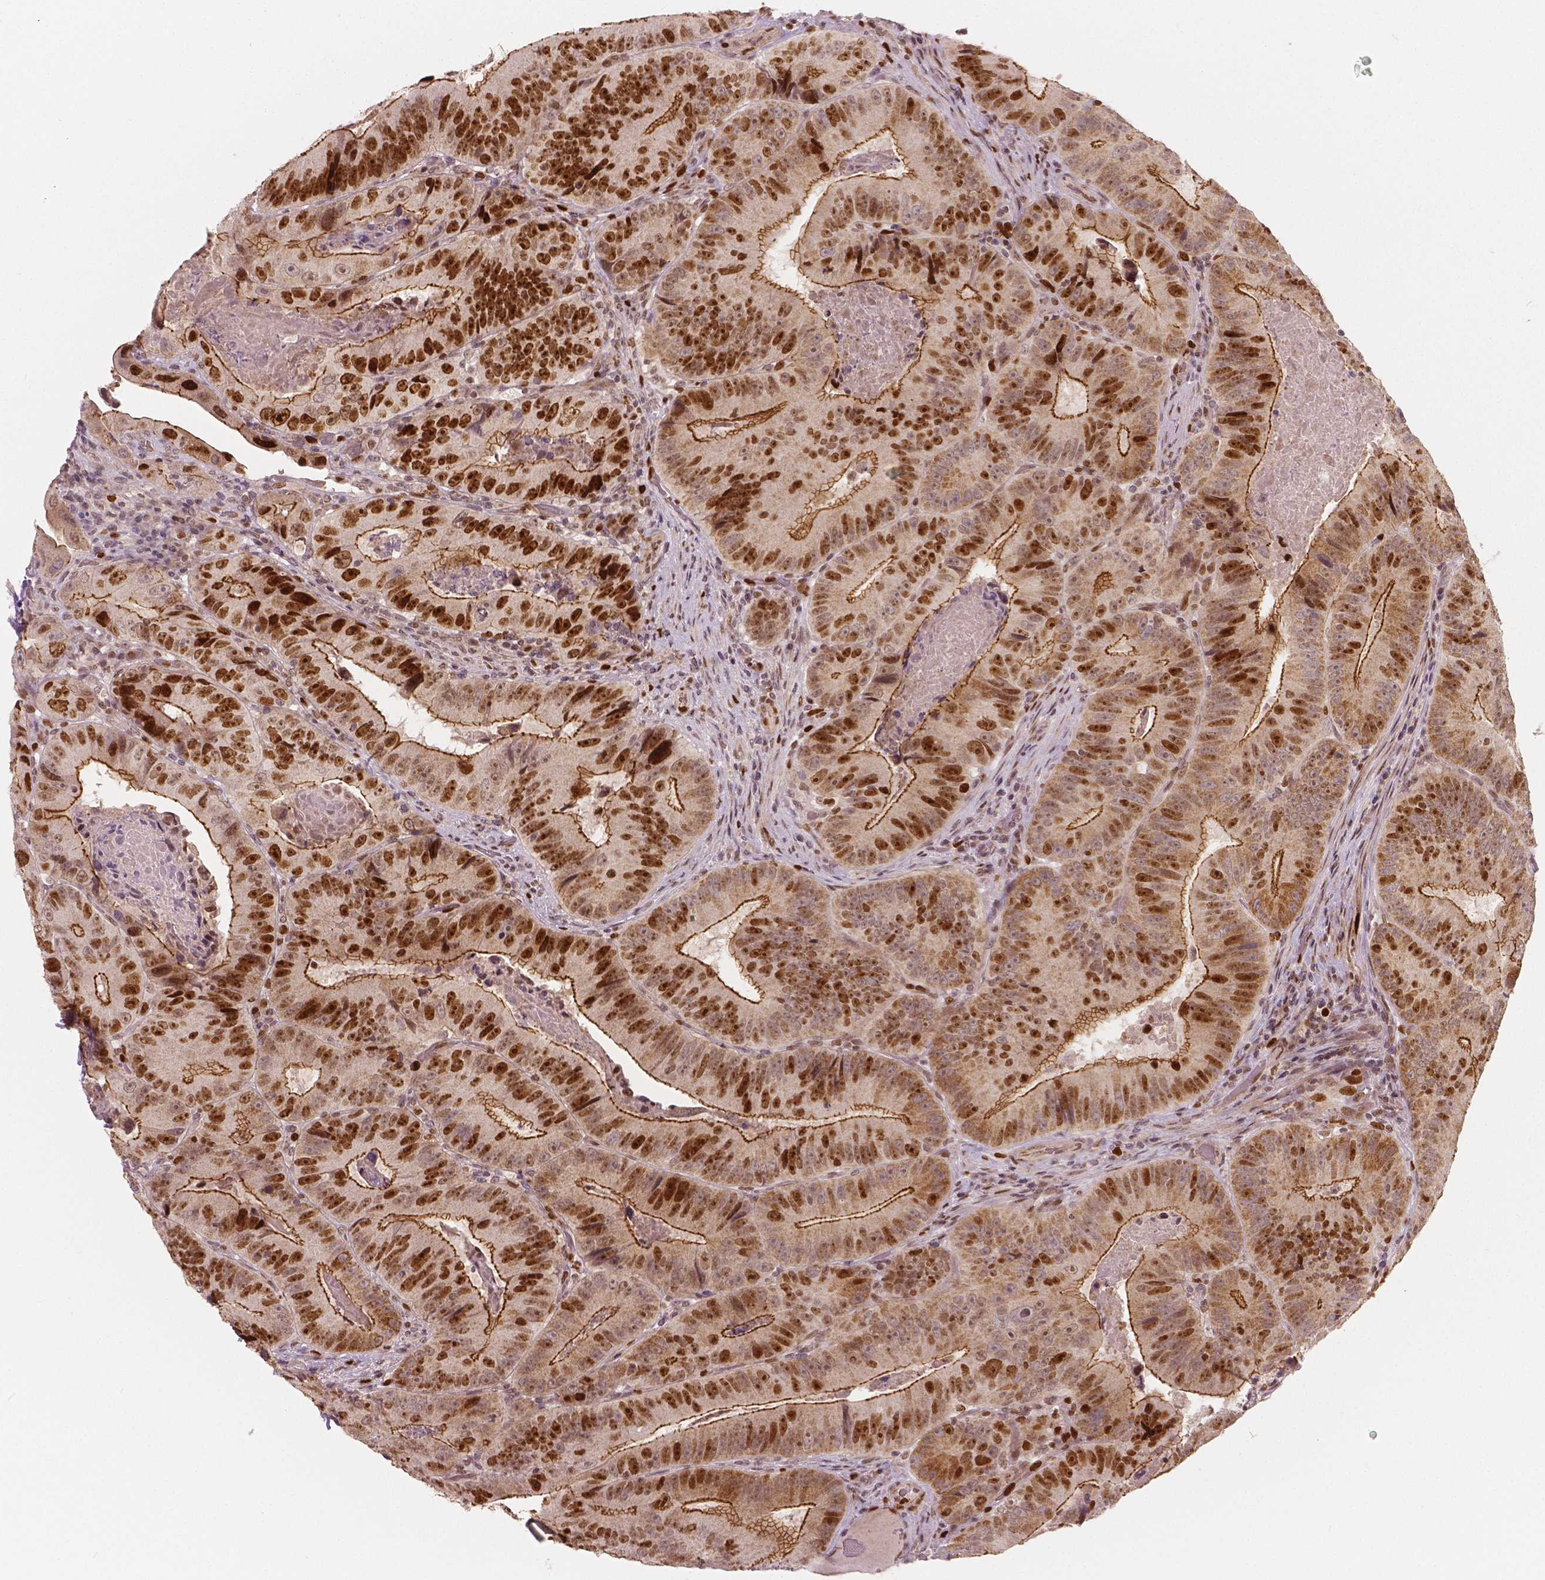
{"staining": {"intensity": "strong", "quantity": ">75%", "location": "cytoplasmic/membranous,nuclear"}, "tissue": "colorectal cancer", "cell_type": "Tumor cells", "image_type": "cancer", "snomed": [{"axis": "morphology", "description": "Adenocarcinoma, NOS"}, {"axis": "topography", "description": "Colon"}], "caption": "Brown immunohistochemical staining in adenocarcinoma (colorectal) displays strong cytoplasmic/membranous and nuclear positivity in about >75% of tumor cells. (IHC, brightfield microscopy, high magnification).", "gene": "NSD2", "patient": {"sex": "female", "age": 86}}